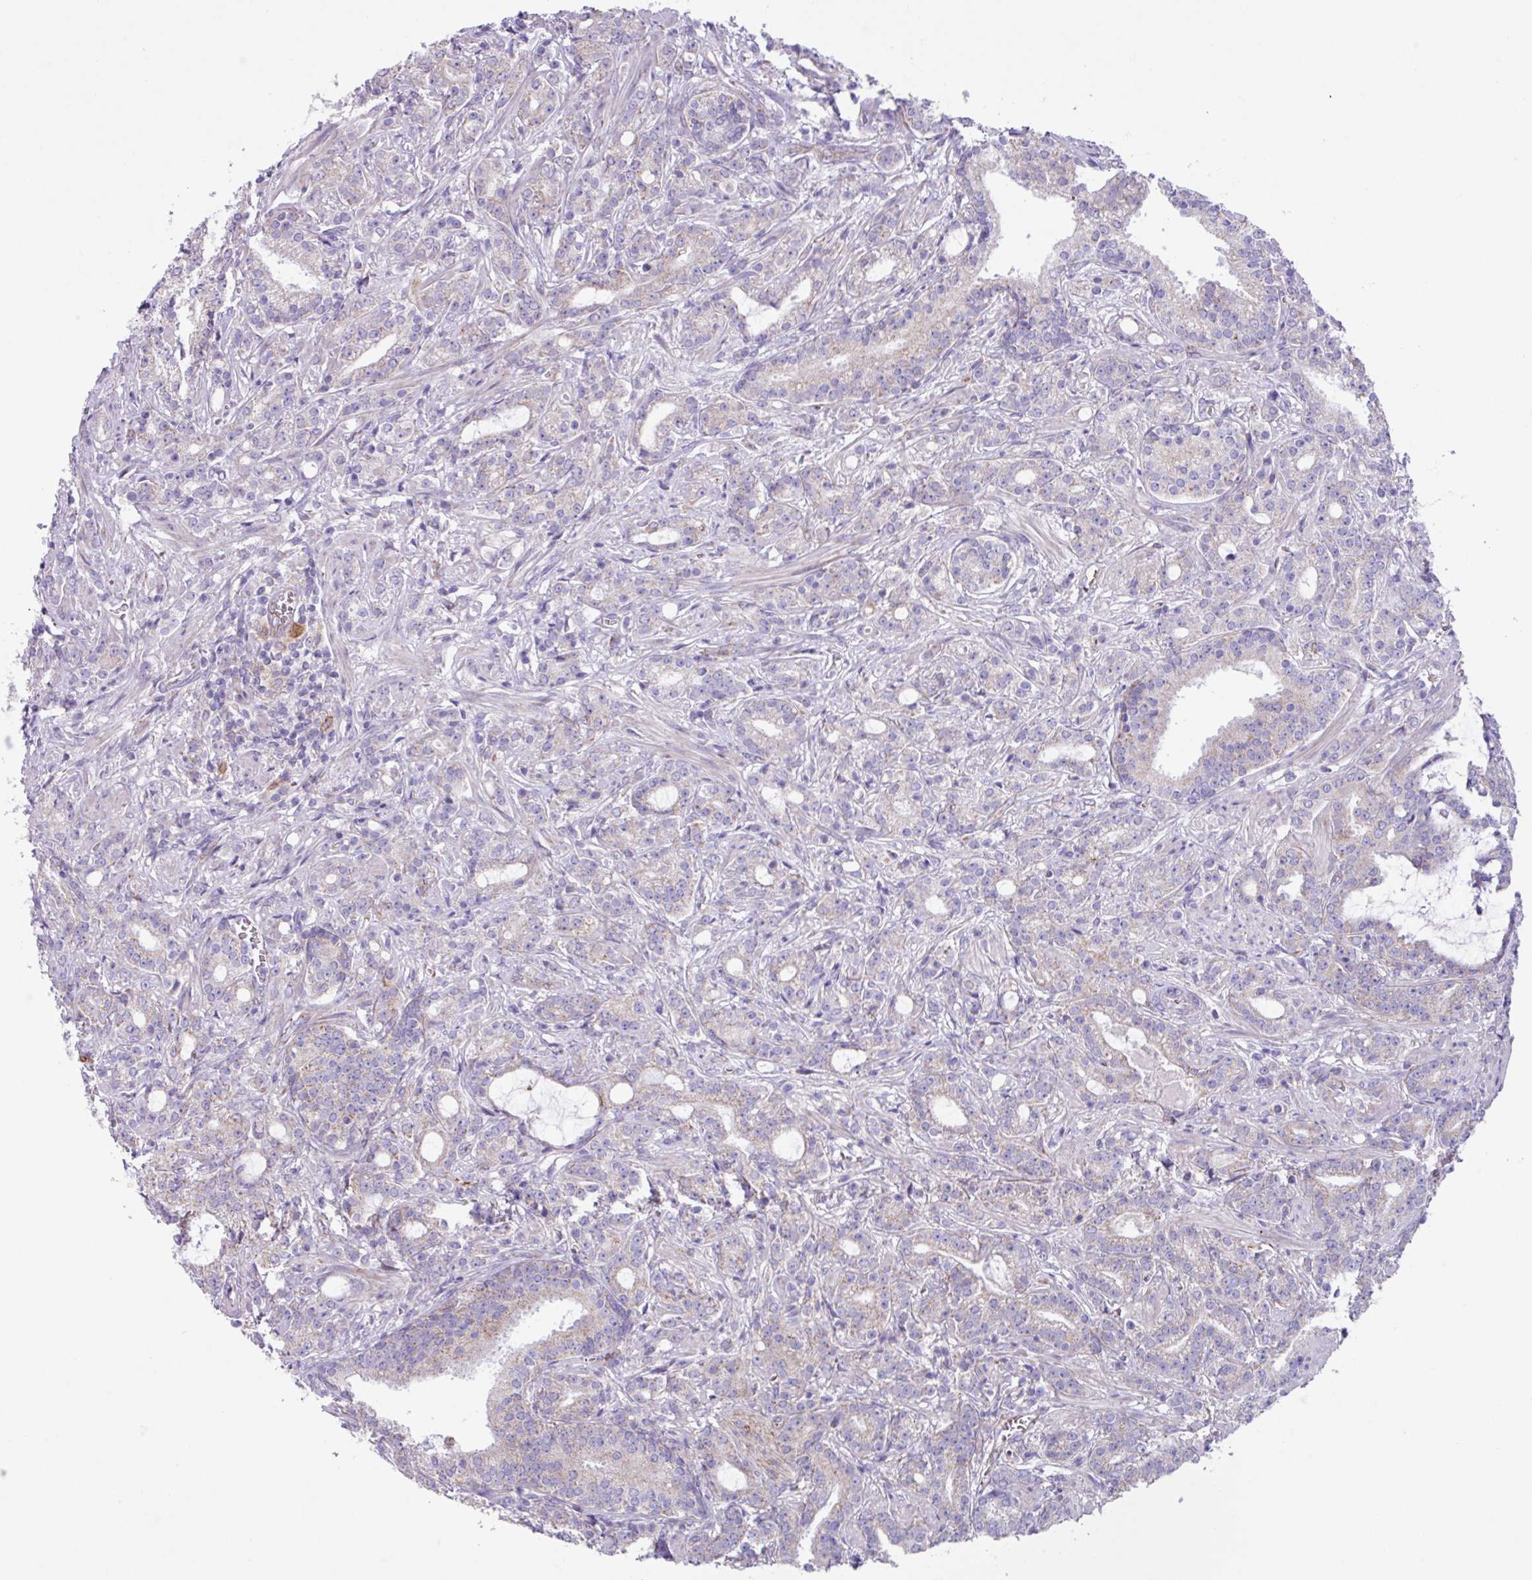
{"staining": {"intensity": "weak", "quantity": "<25%", "location": "cytoplasmic/membranous"}, "tissue": "prostate cancer", "cell_type": "Tumor cells", "image_type": "cancer", "snomed": [{"axis": "morphology", "description": "Adenocarcinoma, High grade"}, {"axis": "topography", "description": "Prostate and seminal vesicle, NOS"}], "caption": "Prostate adenocarcinoma (high-grade) was stained to show a protein in brown. There is no significant positivity in tumor cells.", "gene": "OTULIN", "patient": {"sex": "male", "age": 67}}